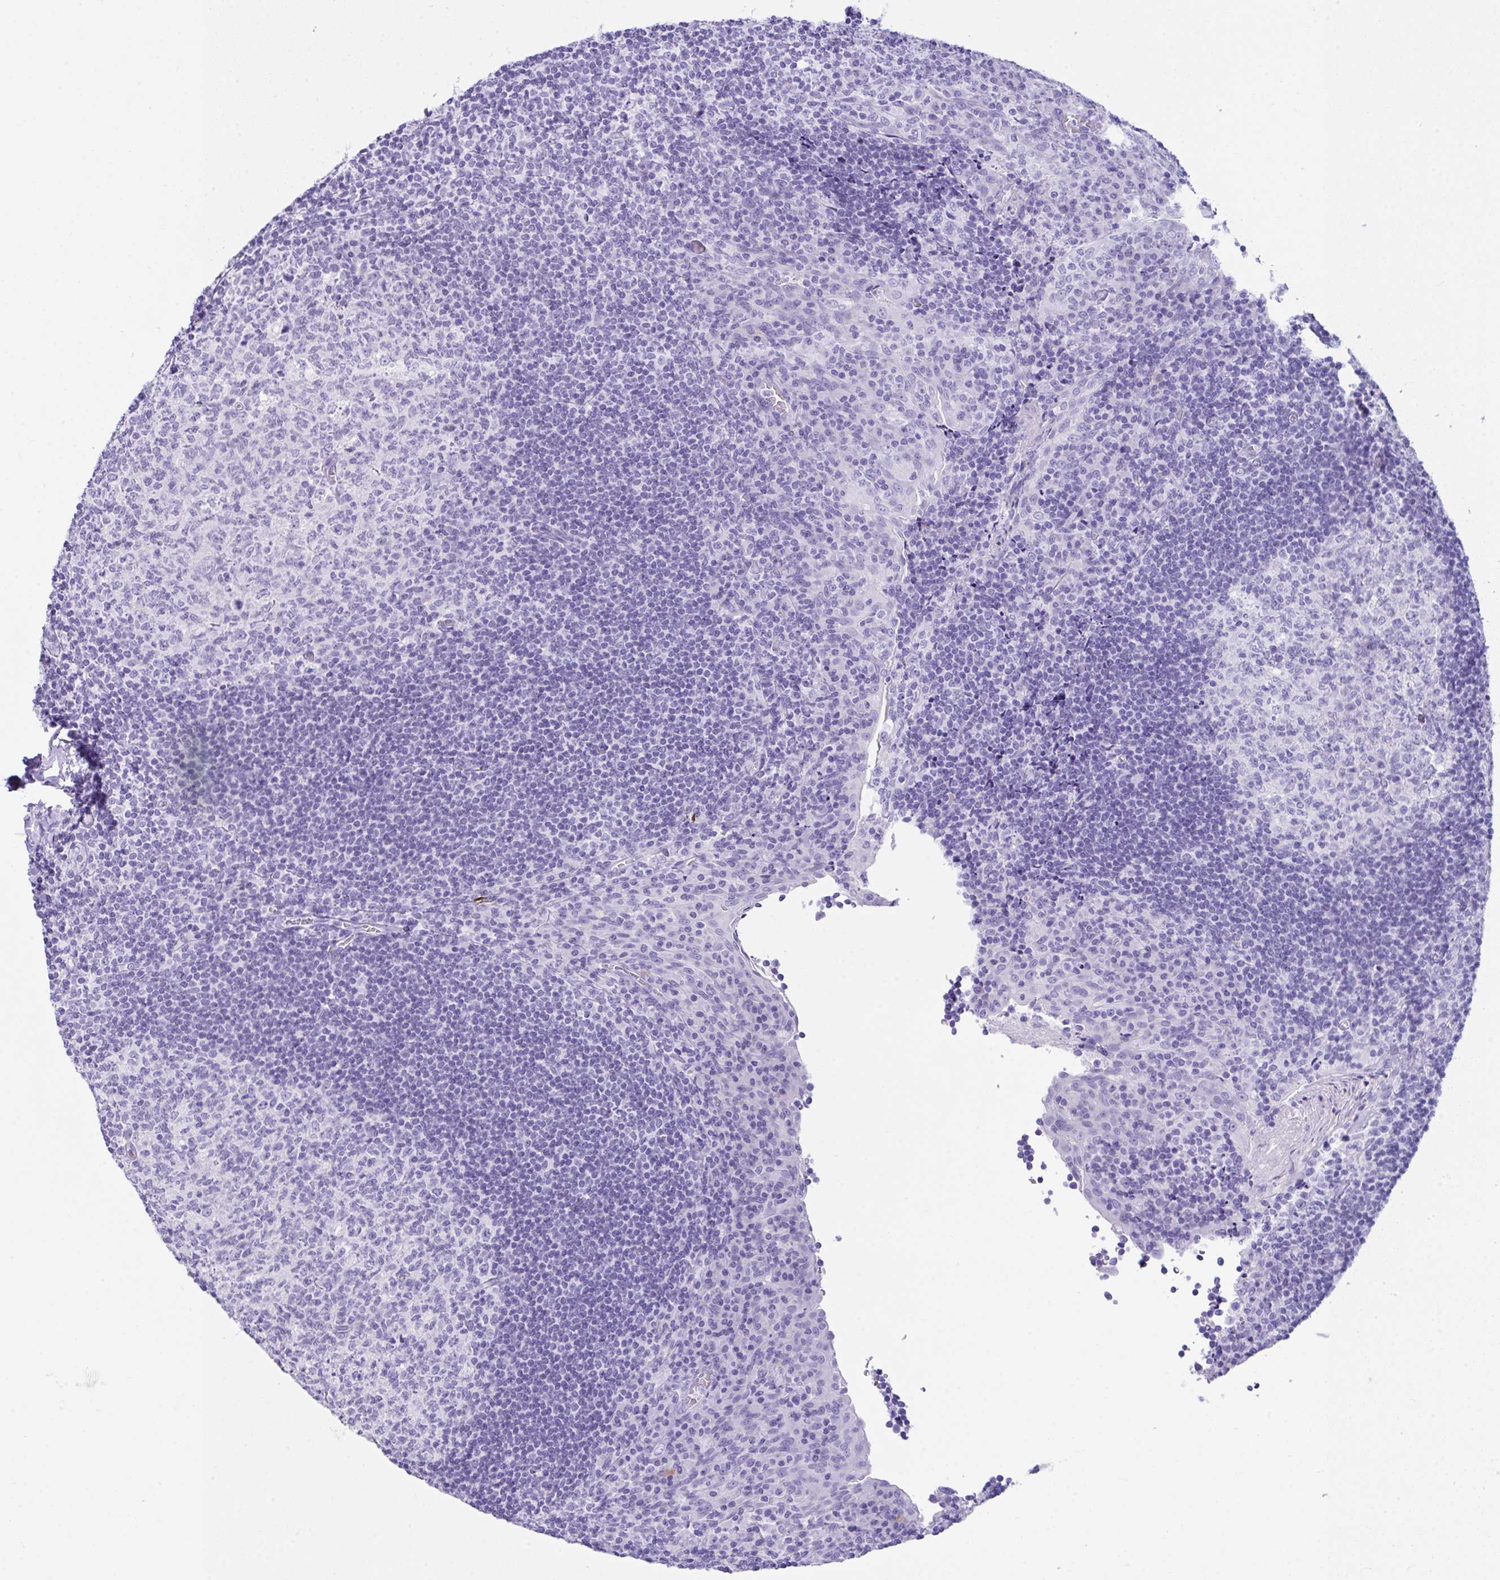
{"staining": {"intensity": "negative", "quantity": "none", "location": "none"}, "tissue": "tonsil", "cell_type": "Germinal center cells", "image_type": "normal", "snomed": [{"axis": "morphology", "description": "Normal tissue, NOS"}, {"axis": "topography", "description": "Tonsil"}], "caption": "A high-resolution photomicrograph shows IHC staining of unremarkable tonsil, which demonstrates no significant expression in germinal center cells.", "gene": "LGALS4", "patient": {"sex": "male", "age": 17}}